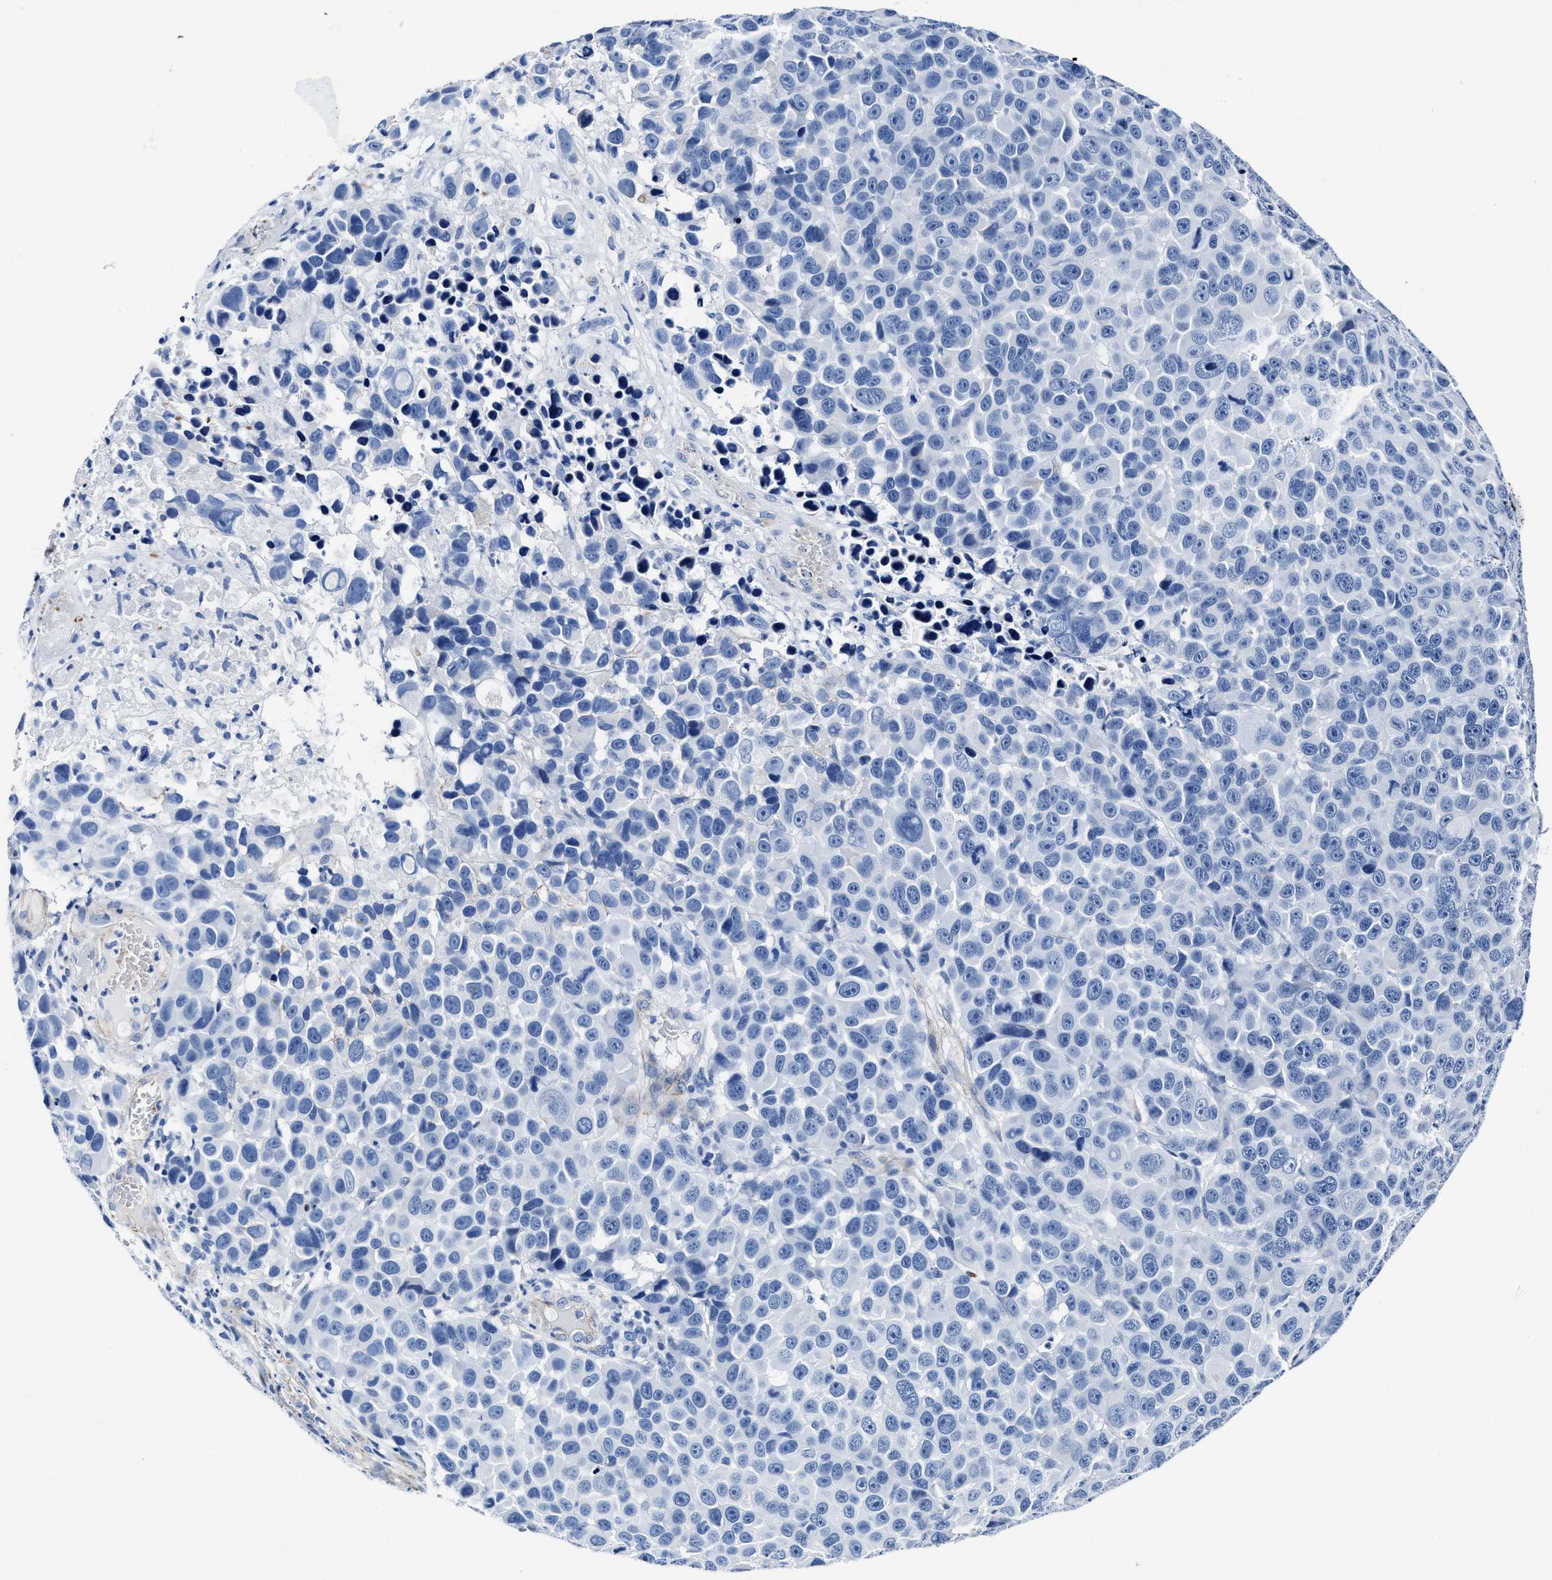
{"staining": {"intensity": "negative", "quantity": "none", "location": "none"}, "tissue": "melanoma", "cell_type": "Tumor cells", "image_type": "cancer", "snomed": [{"axis": "morphology", "description": "Malignant melanoma, NOS"}, {"axis": "topography", "description": "Skin"}], "caption": "Immunohistochemical staining of malignant melanoma reveals no significant expression in tumor cells. (DAB (3,3'-diaminobenzidine) IHC with hematoxylin counter stain).", "gene": "KCNMB3", "patient": {"sex": "male", "age": 53}}